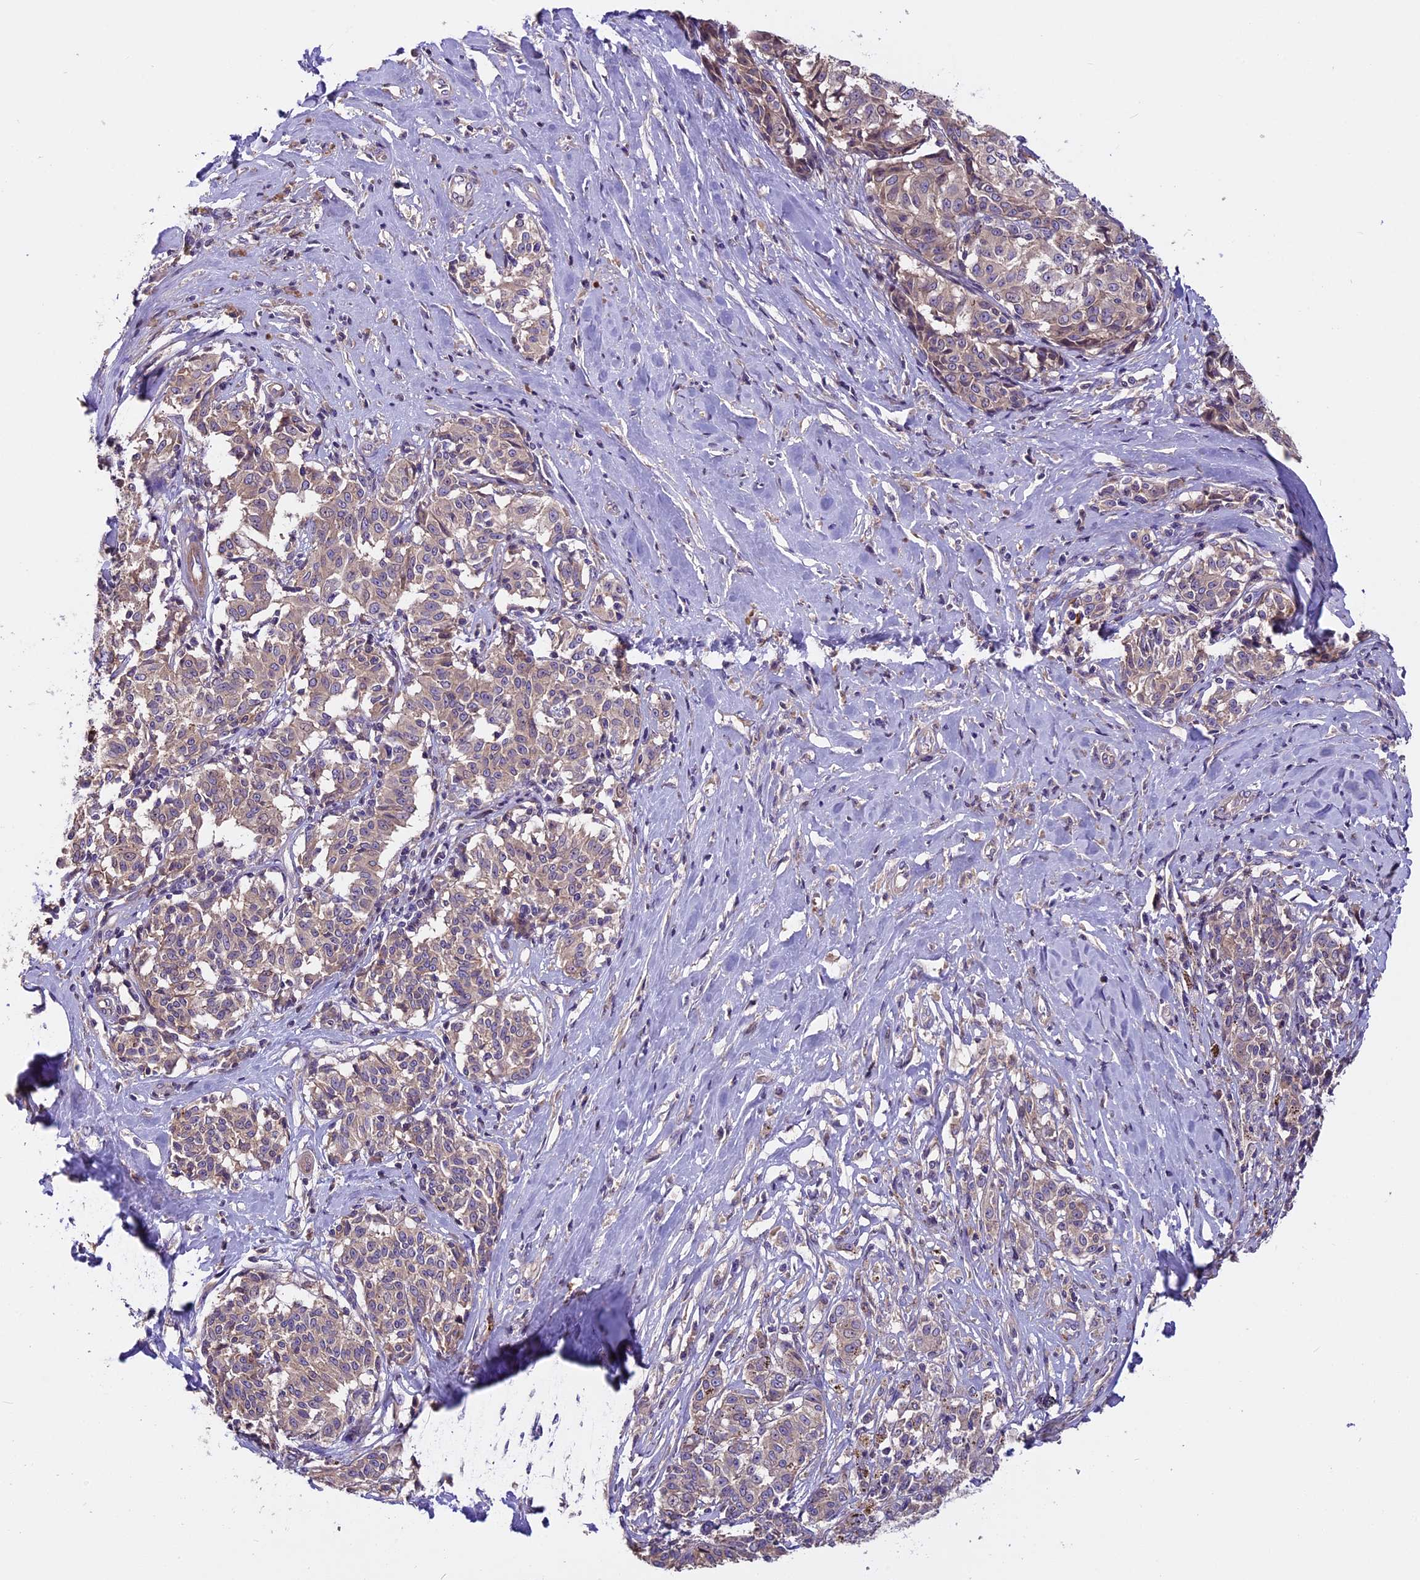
{"staining": {"intensity": "weak", "quantity": "25%-75%", "location": "cytoplasmic/membranous"}, "tissue": "melanoma", "cell_type": "Tumor cells", "image_type": "cancer", "snomed": [{"axis": "morphology", "description": "Malignant melanoma, NOS"}, {"axis": "topography", "description": "Skin"}], "caption": "Protein staining displays weak cytoplasmic/membranous staining in about 25%-75% of tumor cells in melanoma.", "gene": "FAM98C", "patient": {"sex": "female", "age": 72}}